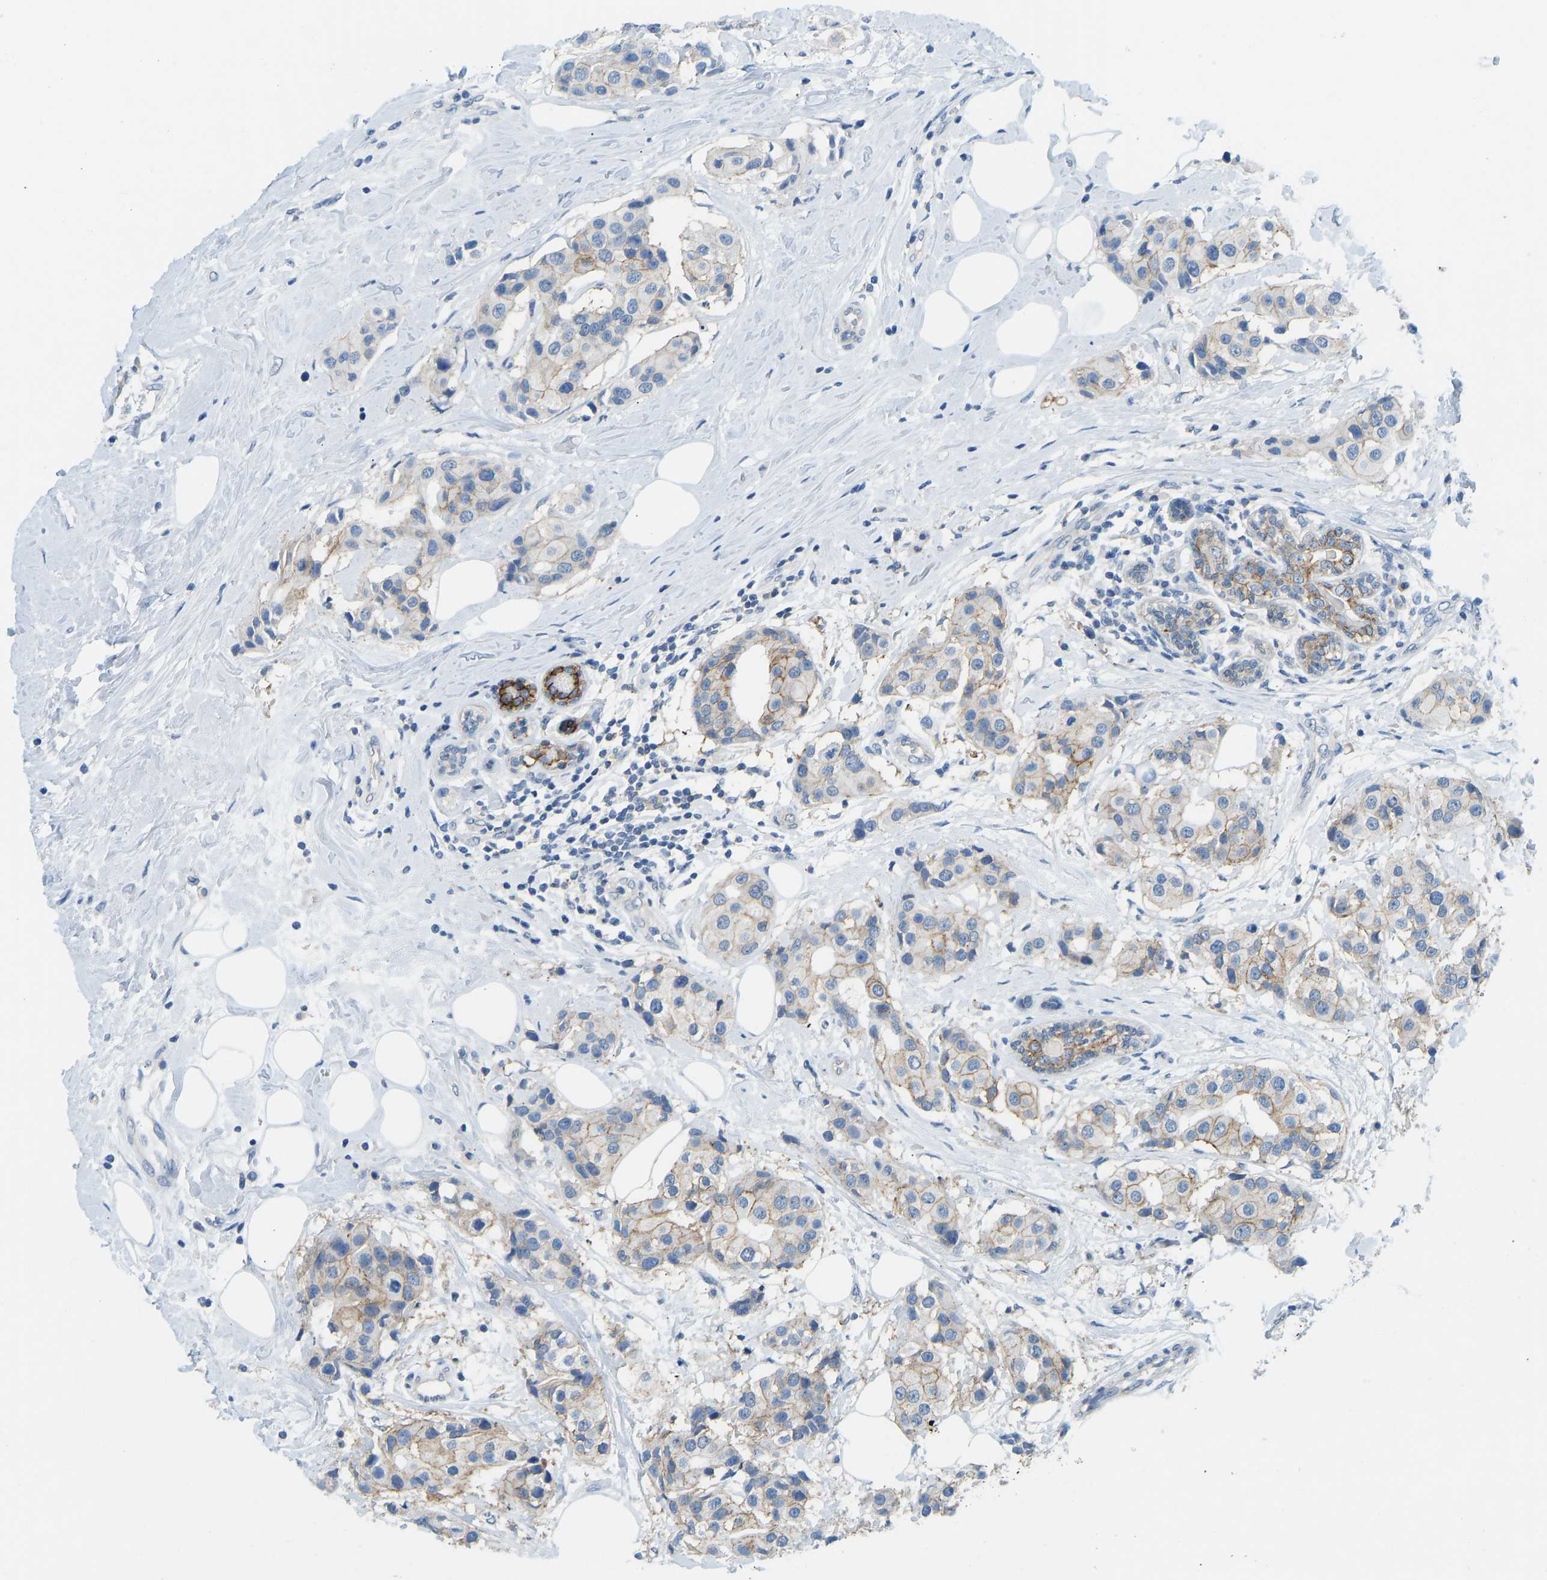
{"staining": {"intensity": "moderate", "quantity": "<25%", "location": "cytoplasmic/membranous"}, "tissue": "breast cancer", "cell_type": "Tumor cells", "image_type": "cancer", "snomed": [{"axis": "morphology", "description": "Normal tissue, NOS"}, {"axis": "morphology", "description": "Duct carcinoma"}, {"axis": "topography", "description": "Breast"}], "caption": "A brown stain shows moderate cytoplasmic/membranous staining of a protein in human breast cancer tumor cells.", "gene": "ATP1A1", "patient": {"sex": "female", "age": 39}}